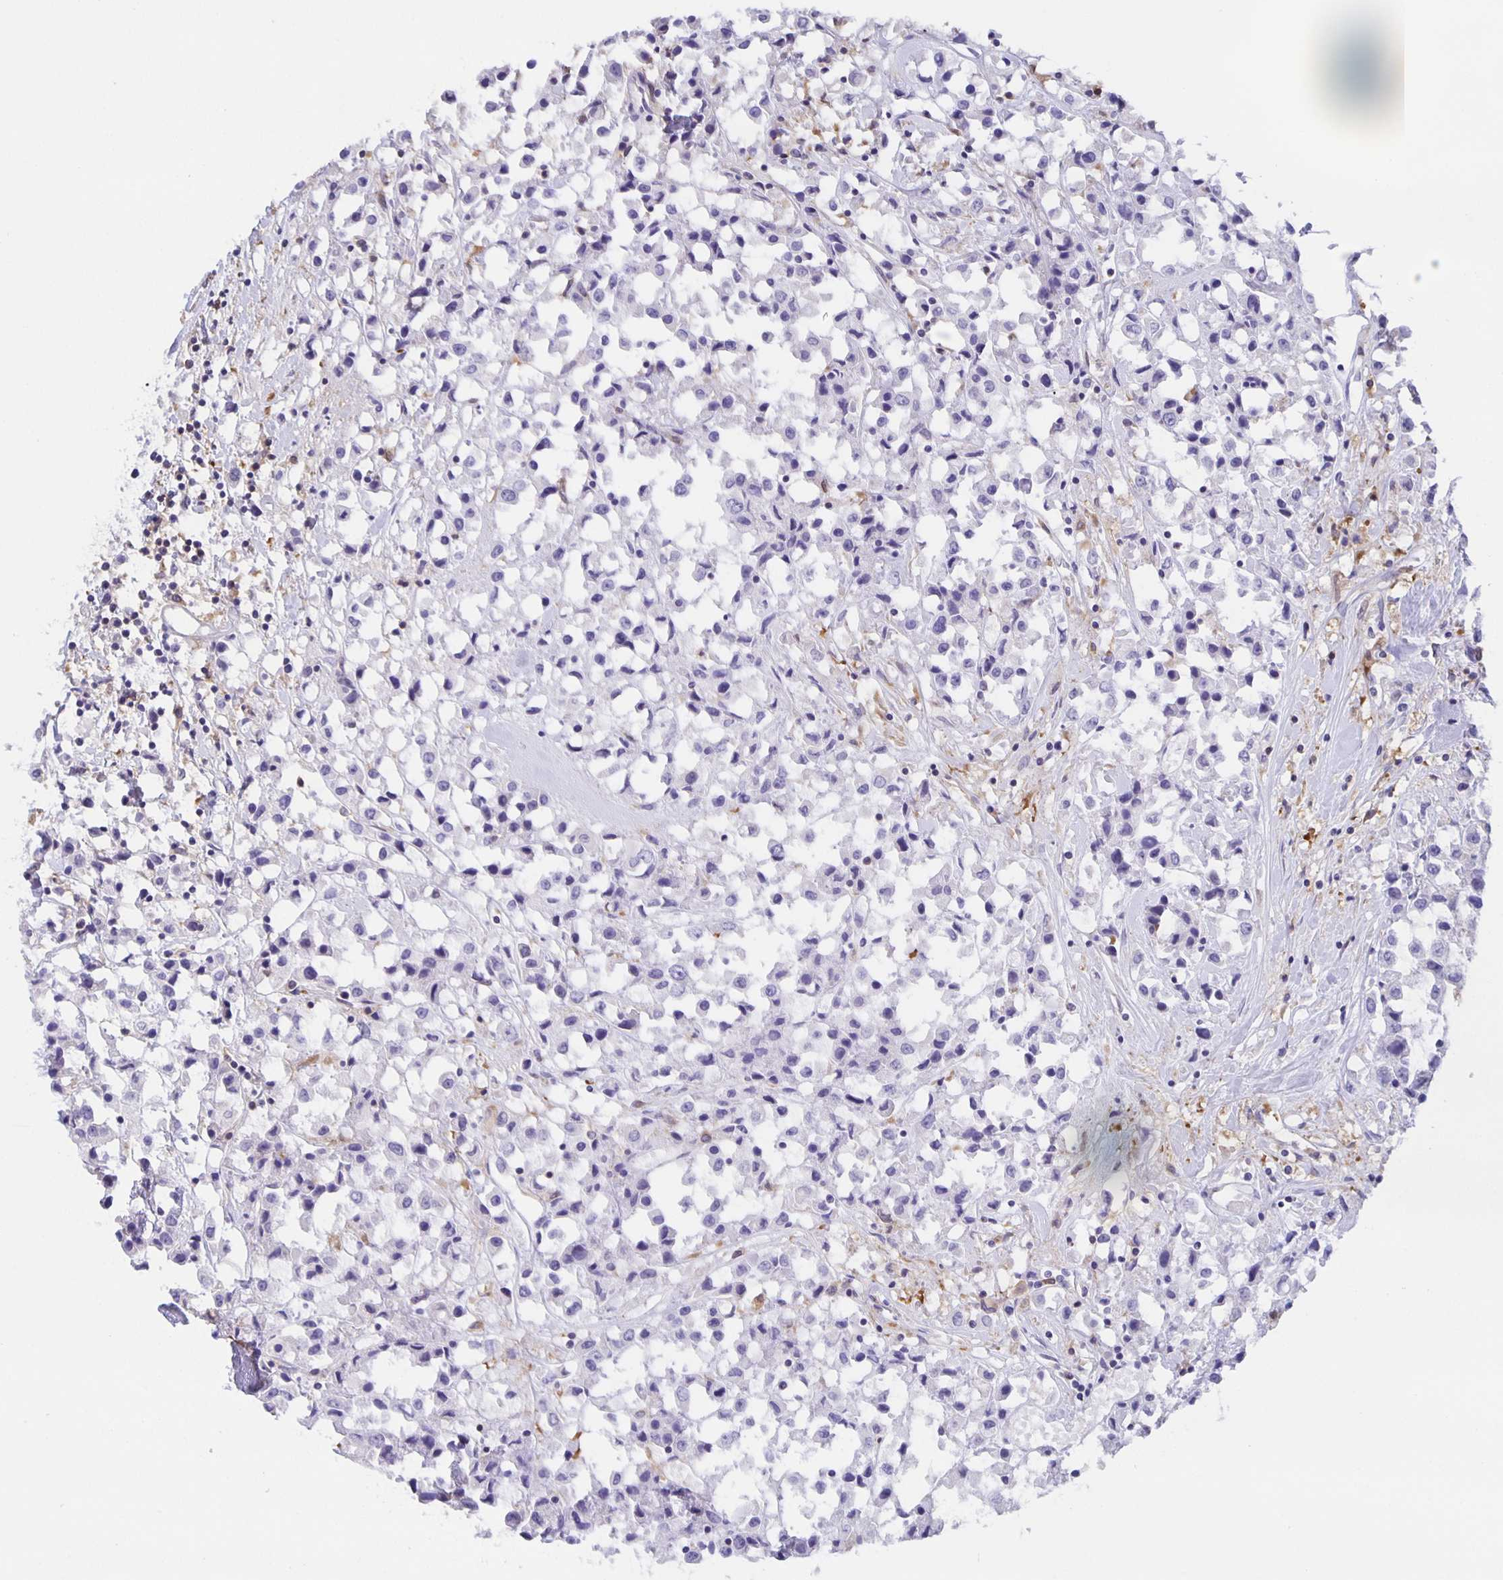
{"staining": {"intensity": "negative", "quantity": "none", "location": "none"}, "tissue": "breast cancer", "cell_type": "Tumor cells", "image_type": "cancer", "snomed": [{"axis": "morphology", "description": "Duct carcinoma"}, {"axis": "topography", "description": "Breast"}], "caption": "Tumor cells show no significant staining in breast infiltrating ductal carcinoma.", "gene": "MARCHF6", "patient": {"sex": "female", "age": 61}}